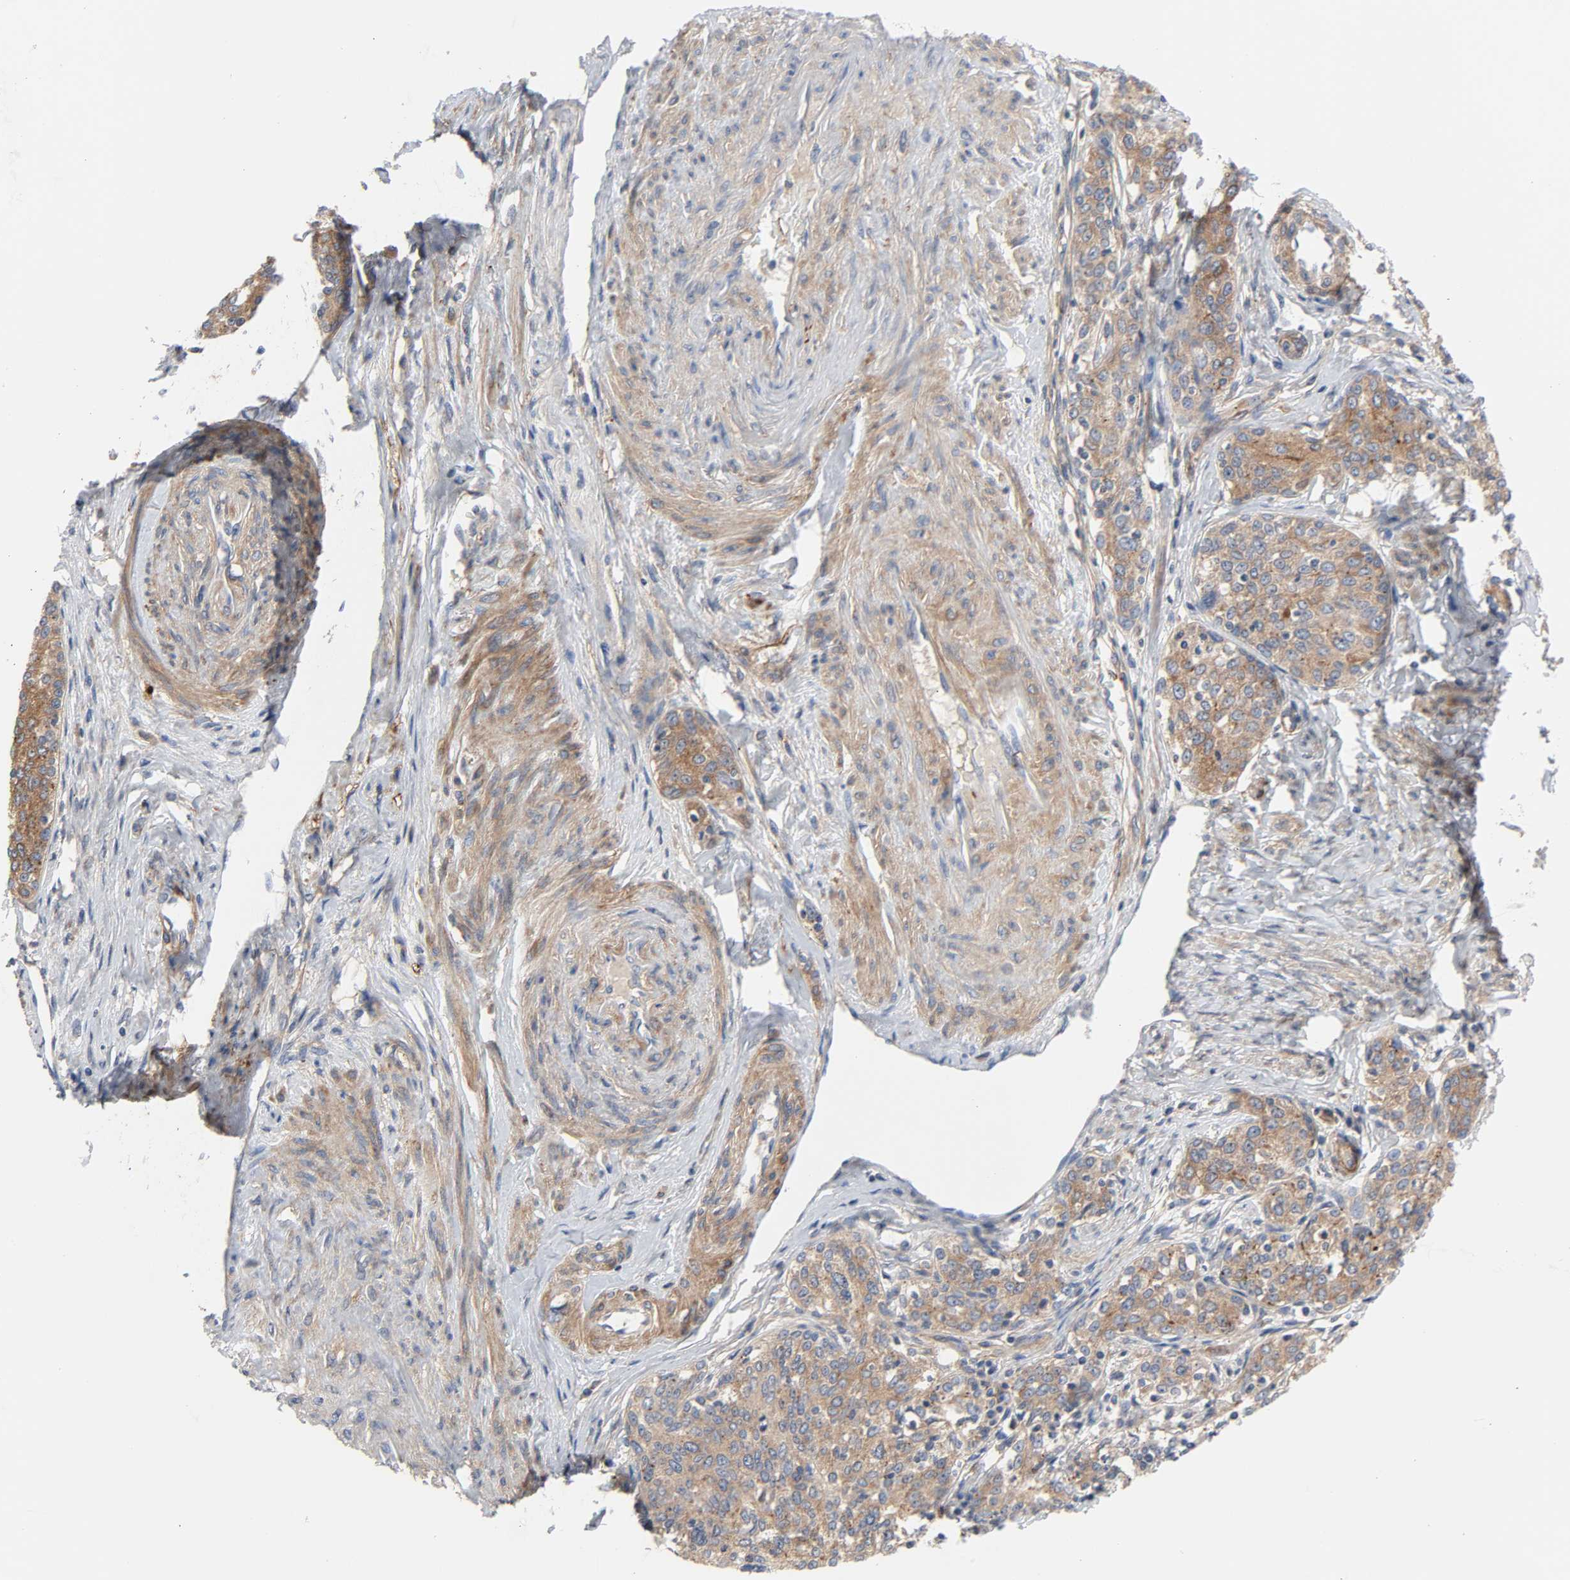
{"staining": {"intensity": "moderate", "quantity": ">75%", "location": "cytoplasmic/membranous"}, "tissue": "cervical cancer", "cell_type": "Tumor cells", "image_type": "cancer", "snomed": [{"axis": "morphology", "description": "Squamous cell carcinoma, NOS"}, {"axis": "morphology", "description": "Adenocarcinoma, NOS"}, {"axis": "topography", "description": "Cervix"}], "caption": "This image displays IHC staining of cervical cancer, with medium moderate cytoplasmic/membranous positivity in approximately >75% of tumor cells.", "gene": "ARHGAP1", "patient": {"sex": "female", "age": 52}}